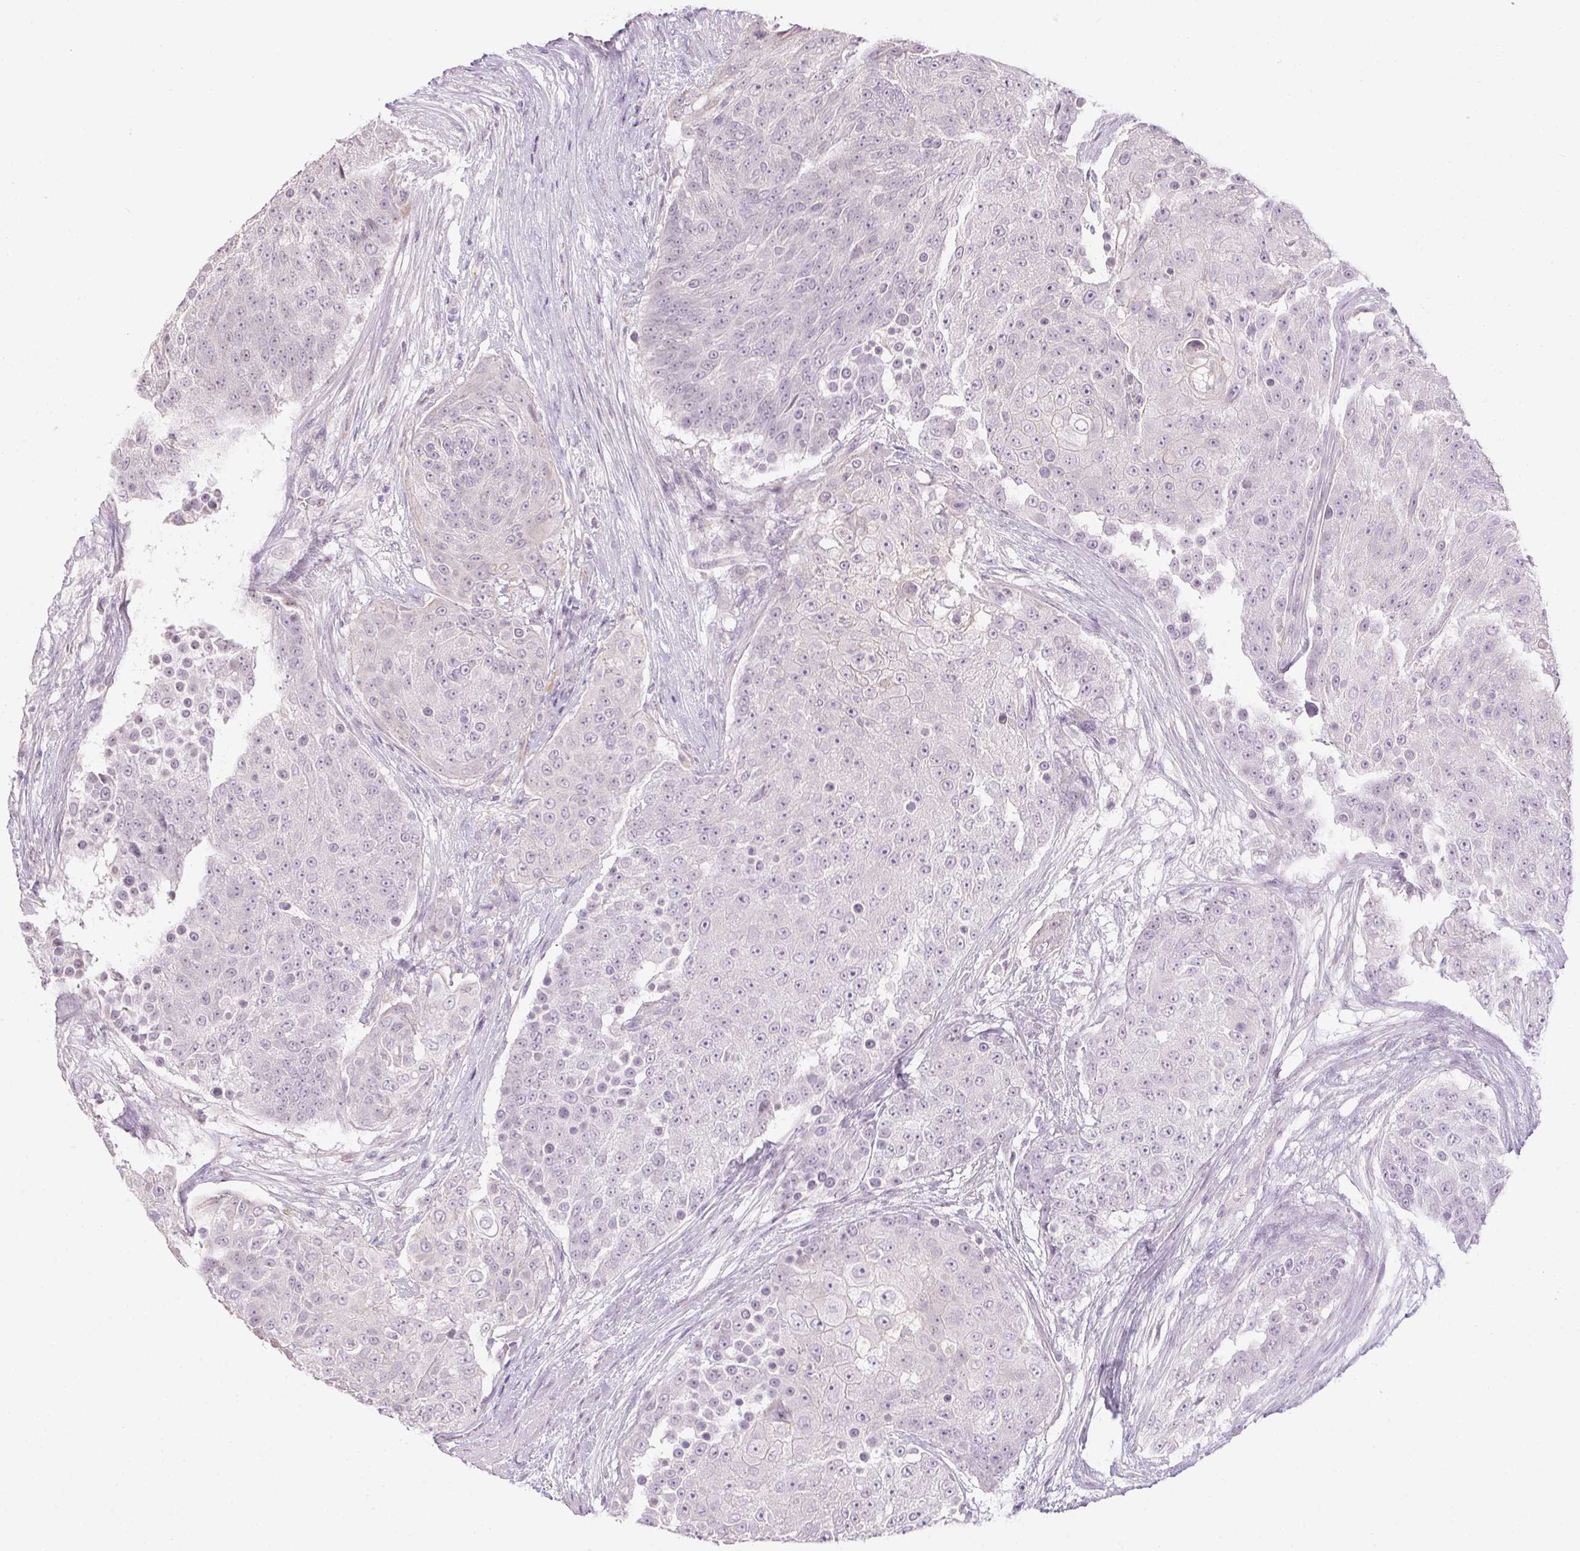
{"staining": {"intensity": "negative", "quantity": "none", "location": "none"}, "tissue": "urothelial cancer", "cell_type": "Tumor cells", "image_type": "cancer", "snomed": [{"axis": "morphology", "description": "Urothelial carcinoma, High grade"}, {"axis": "topography", "description": "Urinary bladder"}], "caption": "Immunohistochemical staining of urothelial cancer exhibits no significant staining in tumor cells. (Immunohistochemistry (ihc), brightfield microscopy, high magnification).", "gene": "CTCFL", "patient": {"sex": "female", "age": 63}}